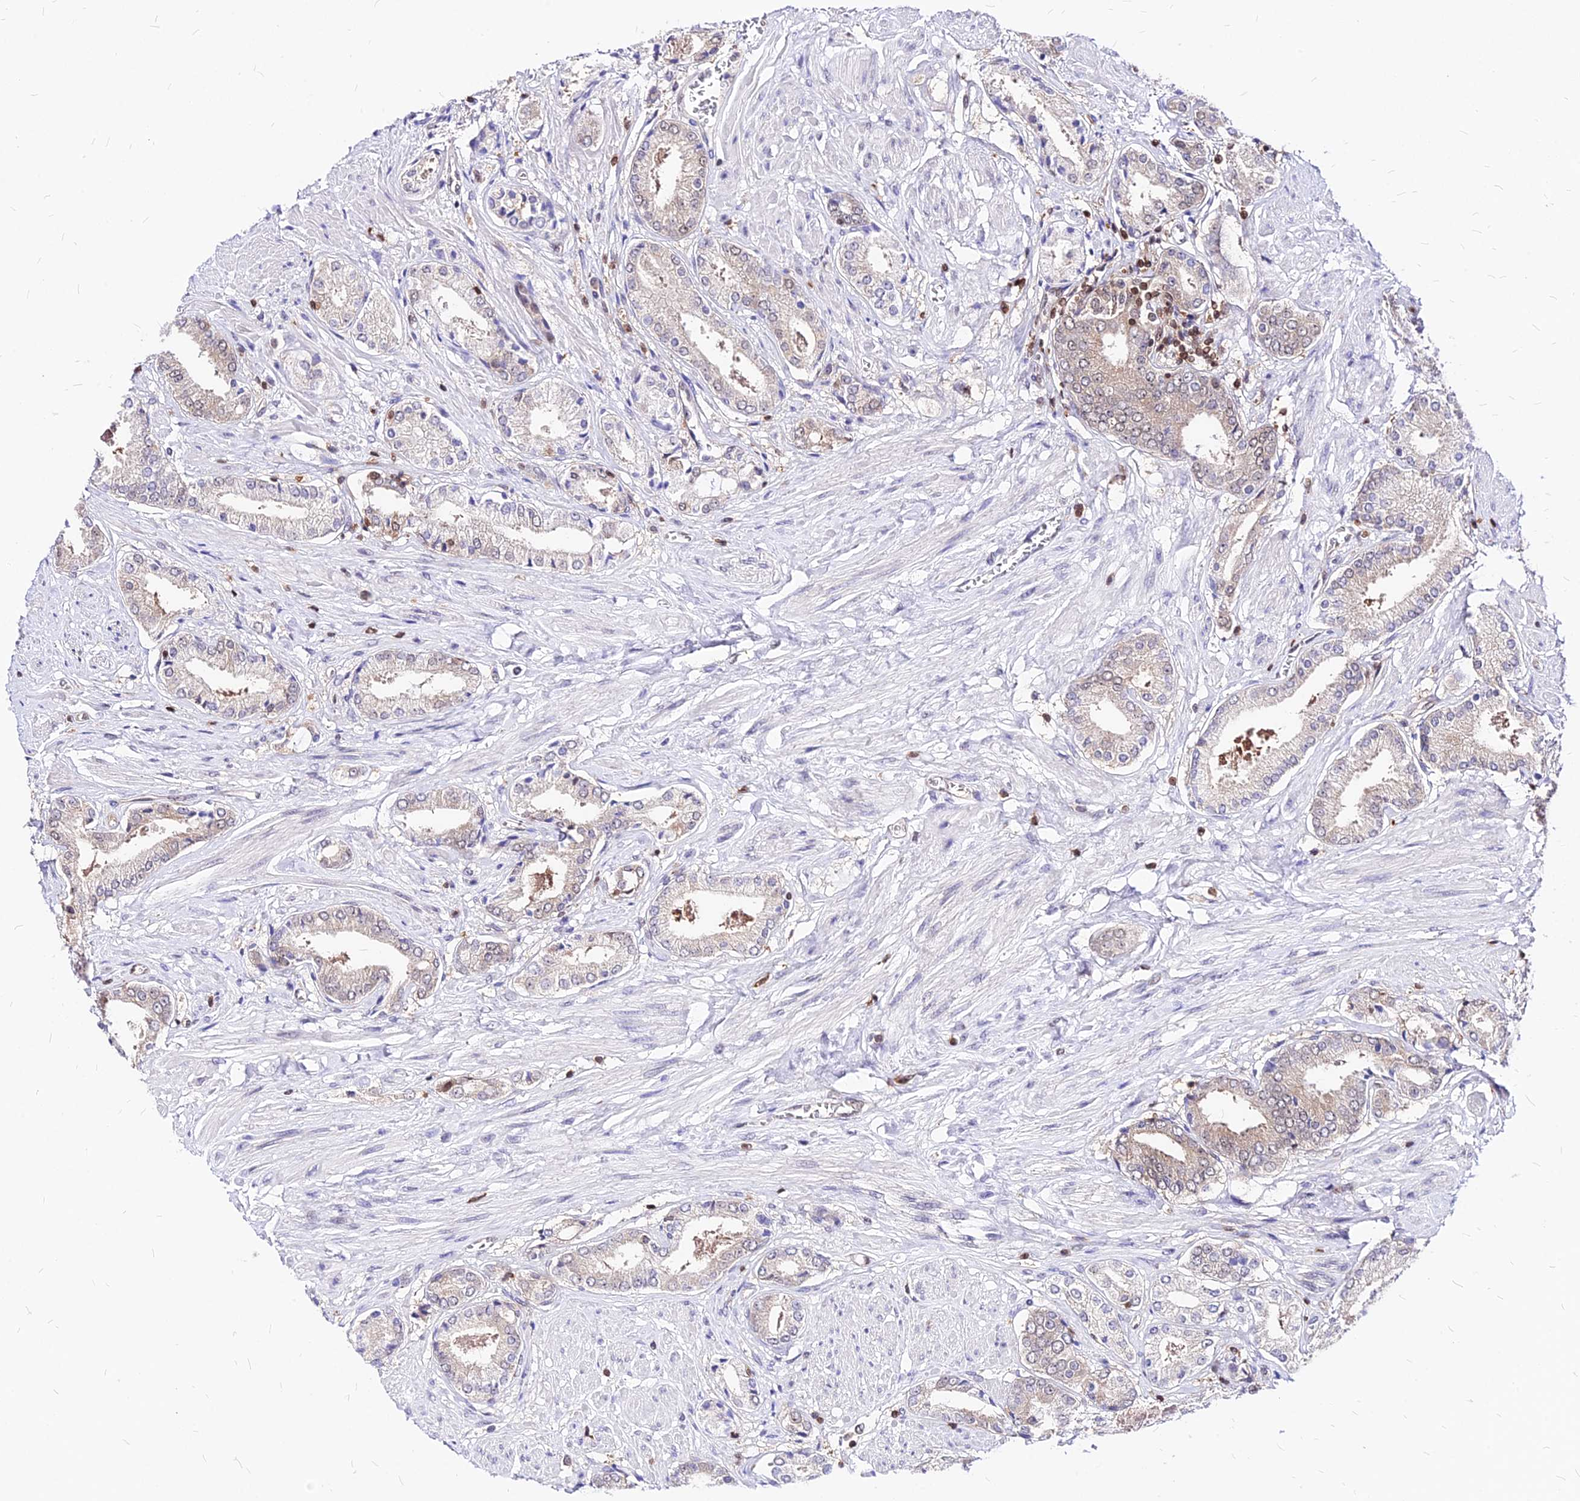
{"staining": {"intensity": "weak", "quantity": "25%-75%", "location": "cytoplasmic/membranous"}, "tissue": "prostate cancer", "cell_type": "Tumor cells", "image_type": "cancer", "snomed": [{"axis": "morphology", "description": "Adenocarcinoma, High grade"}, {"axis": "topography", "description": "Prostate and seminal vesicle, NOS"}], "caption": "Tumor cells display low levels of weak cytoplasmic/membranous positivity in about 25%-75% of cells in prostate cancer (high-grade adenocarcinoma).", "gene": "PAXX", "patient": {"sex": "male", "age": 64}}